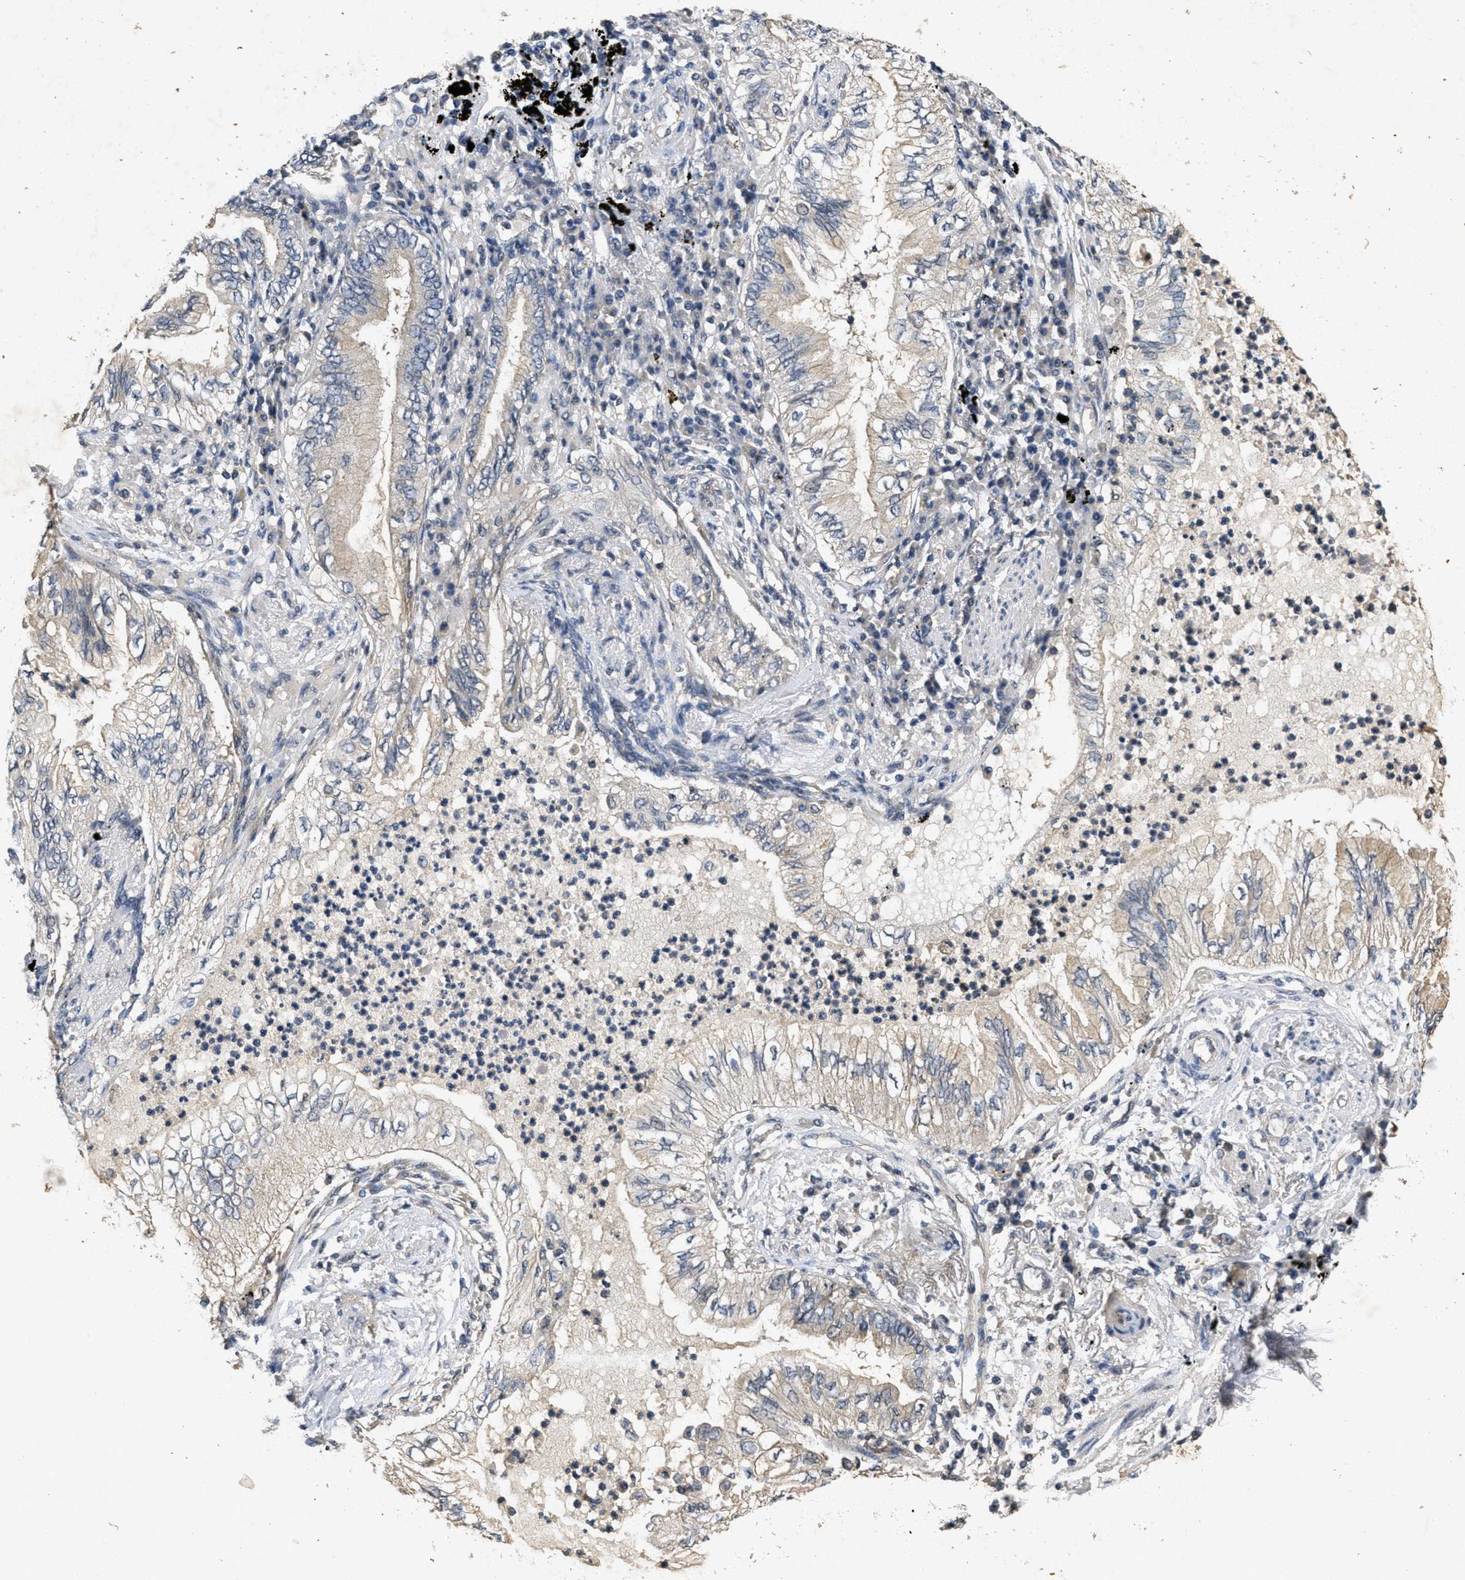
{"staining": {"intensity": "weak", "quantity": "<25%", "location": "cytoplasmic/membranous"}, "tissue": "lung cancer", "cell_type": "Tumor cells", "image_type": "cancer", "snomed": [{"axis": "morphology", "description": "Normal tissue, NOS"}, {"axis": "morphology", "description": "Adenocarcinoma, NOS"}, {"axis": "topography", "description": "Bronchus"}, {"axis": "topography", "description": "Lung"}], "caption": "An immunohistochemistry micrograph of adenocarcinoma (lung) is shown. There is no staining in tumor cells of adenocarcinoma (lung).", "gene": "PAPOLG", "patient": {"sex": "female", "age": 70}}